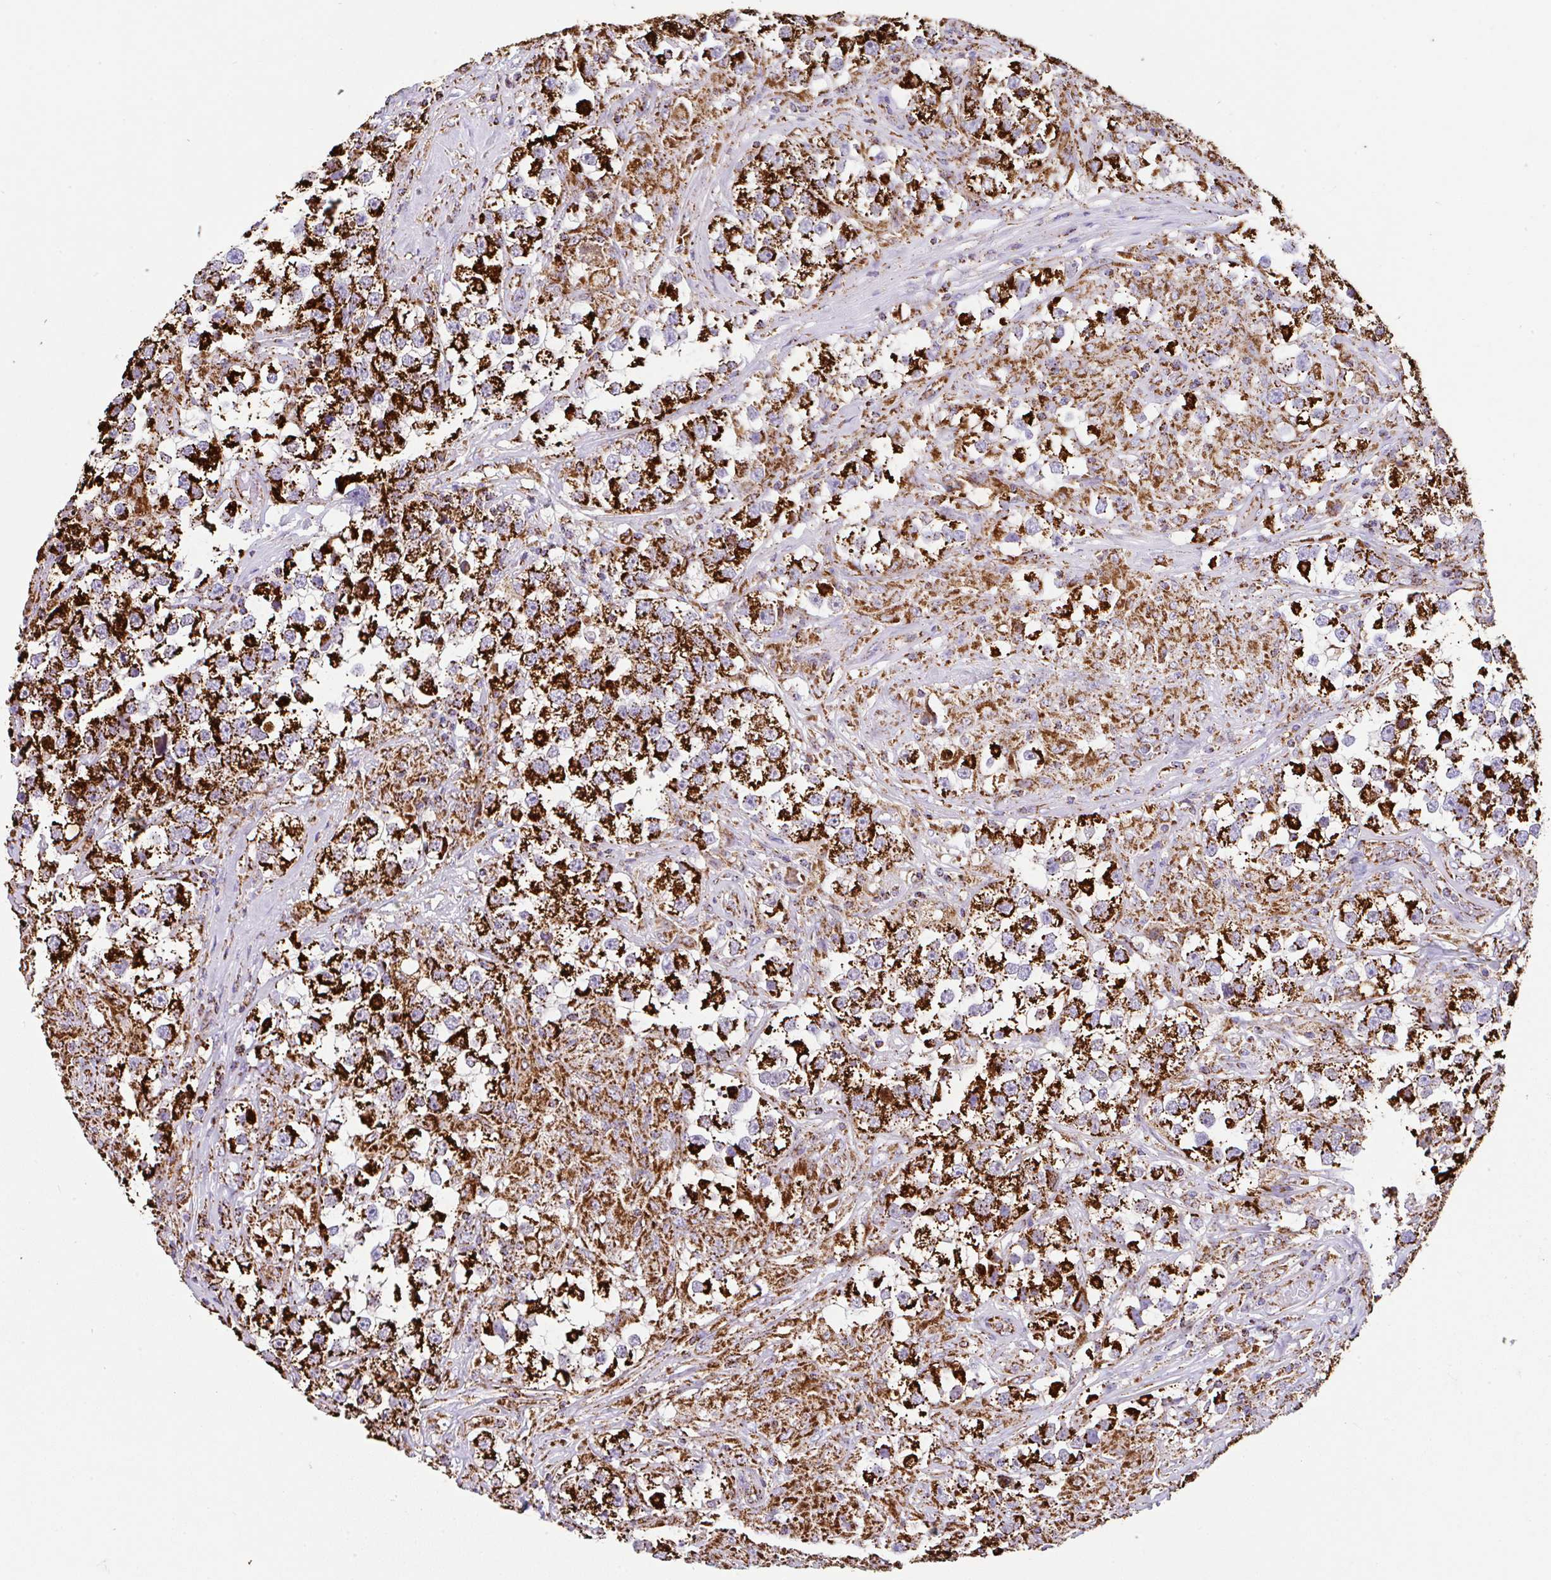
{"staining": {"intensity": "strong", "quantity": ">75%", "location": "cytoplasmic/membranous"}, "tissue": "testis cancer", "cell_type": "Tumor cells", "image_type": "cancer", "snomed": [{"axis": "morphology", "description": "Seminoma, NOS"}, {"axis": "topography", "description": "Testis"}], "caption": "A photomicrograph of testis seminoma stained for a protein shows strong cytoplasmic/membranous brown staining in tumor cells.", "gene": "ANKRD33B", "patient": {"sex": "male", "age": 46}}